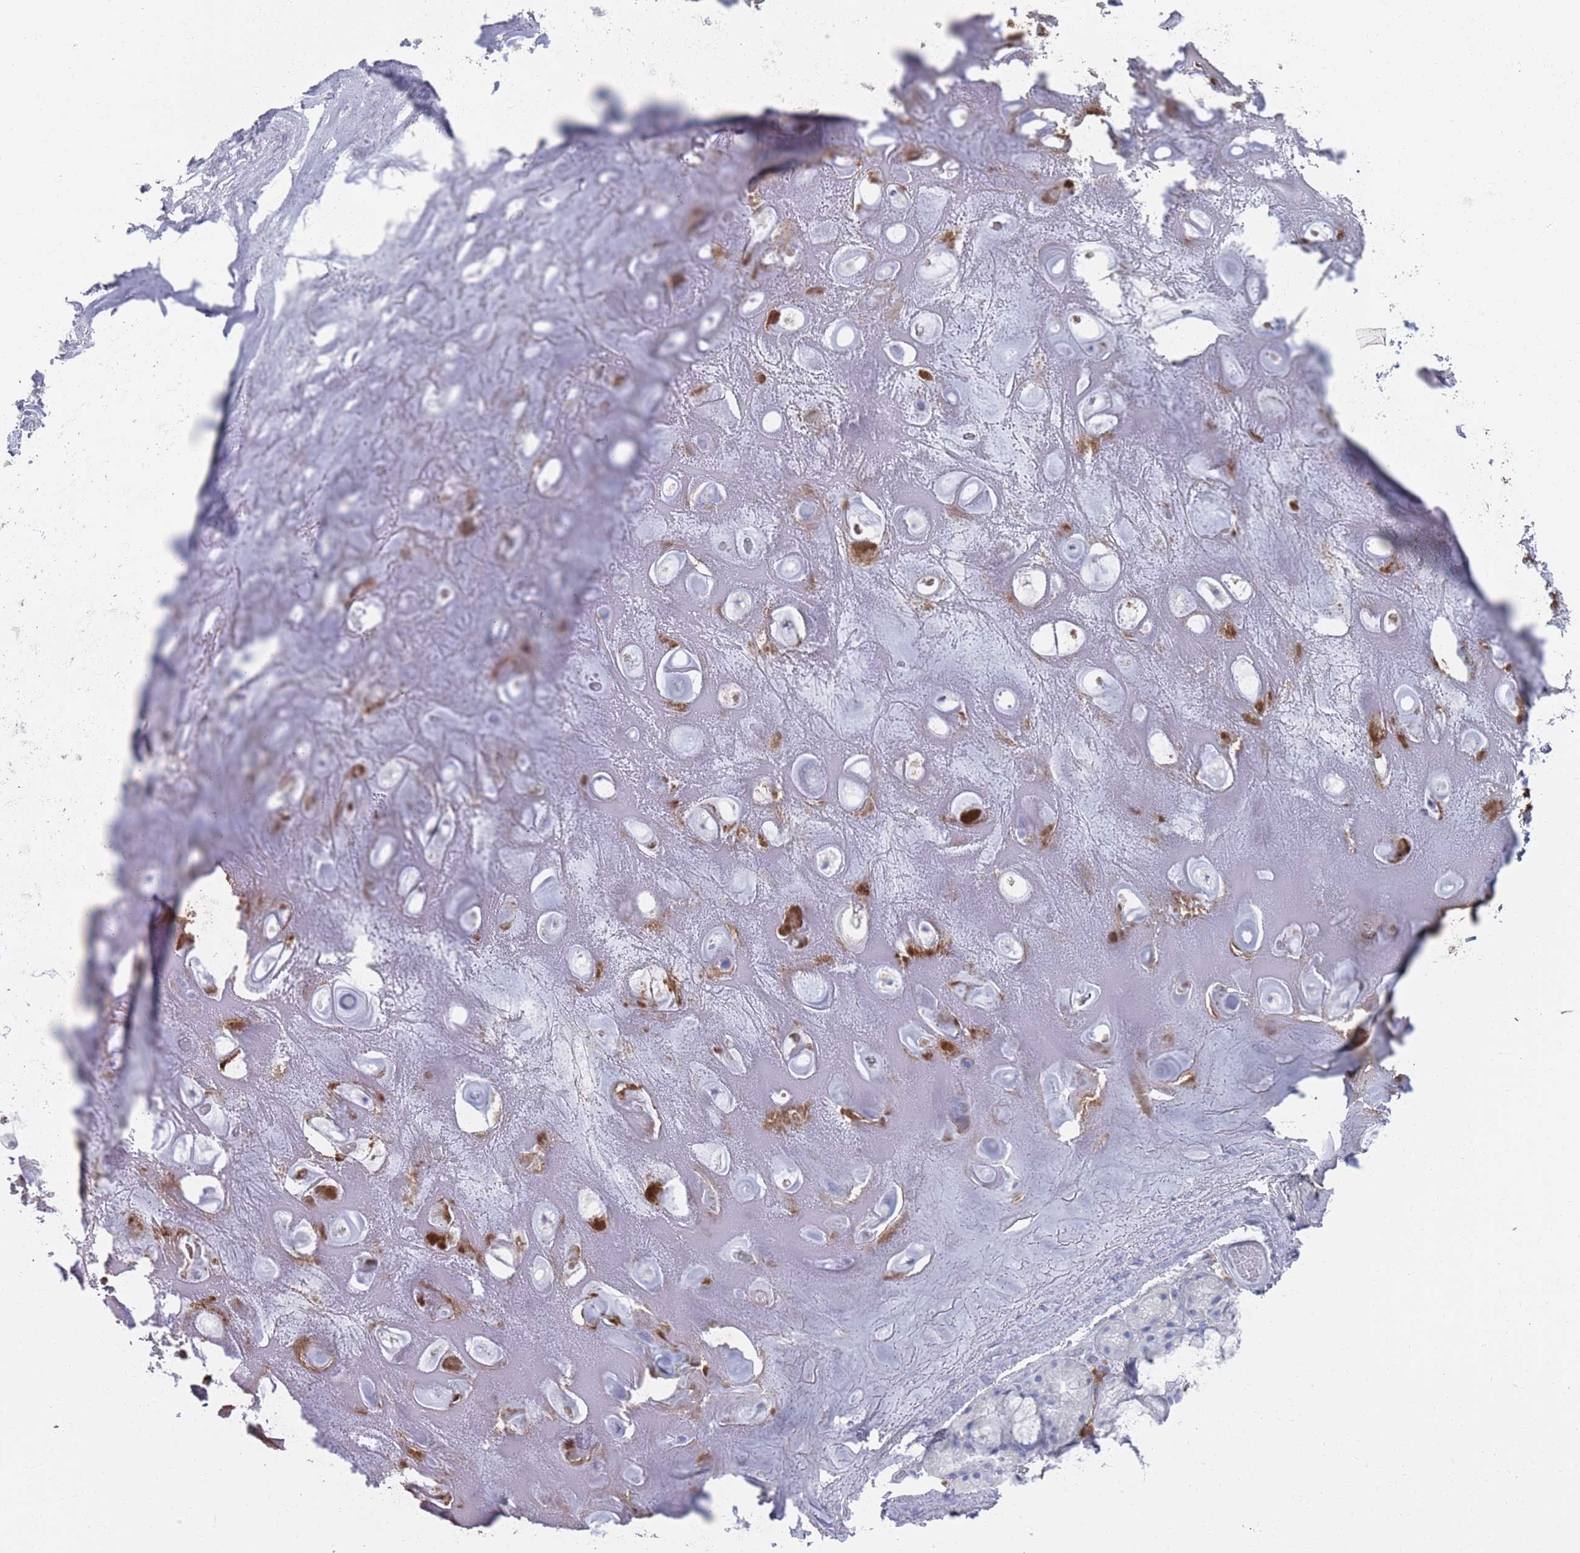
{"staining": {"intensity": "negative", "quantity": "none", "location": "none"}, "tissue": "adipose tissue", "cell_type": "Adipocytes", "image_type": "normal", "snomed": [{"axis": "morphology", "description": "Normal tissue, NOS"}, {"axis": "topography", "description": "Cartilage tissue"}], "caption": "Photomicrograph shows no protein positivity in adipocytes of unremarkable adipose tissue. (DAB (3,3'-diaminobenzidine) immunohistochemistry (IHC) with hematoxylin counter stain).", "gene": "MAT1A", "patient": {"sex": "male", "age": 81}}